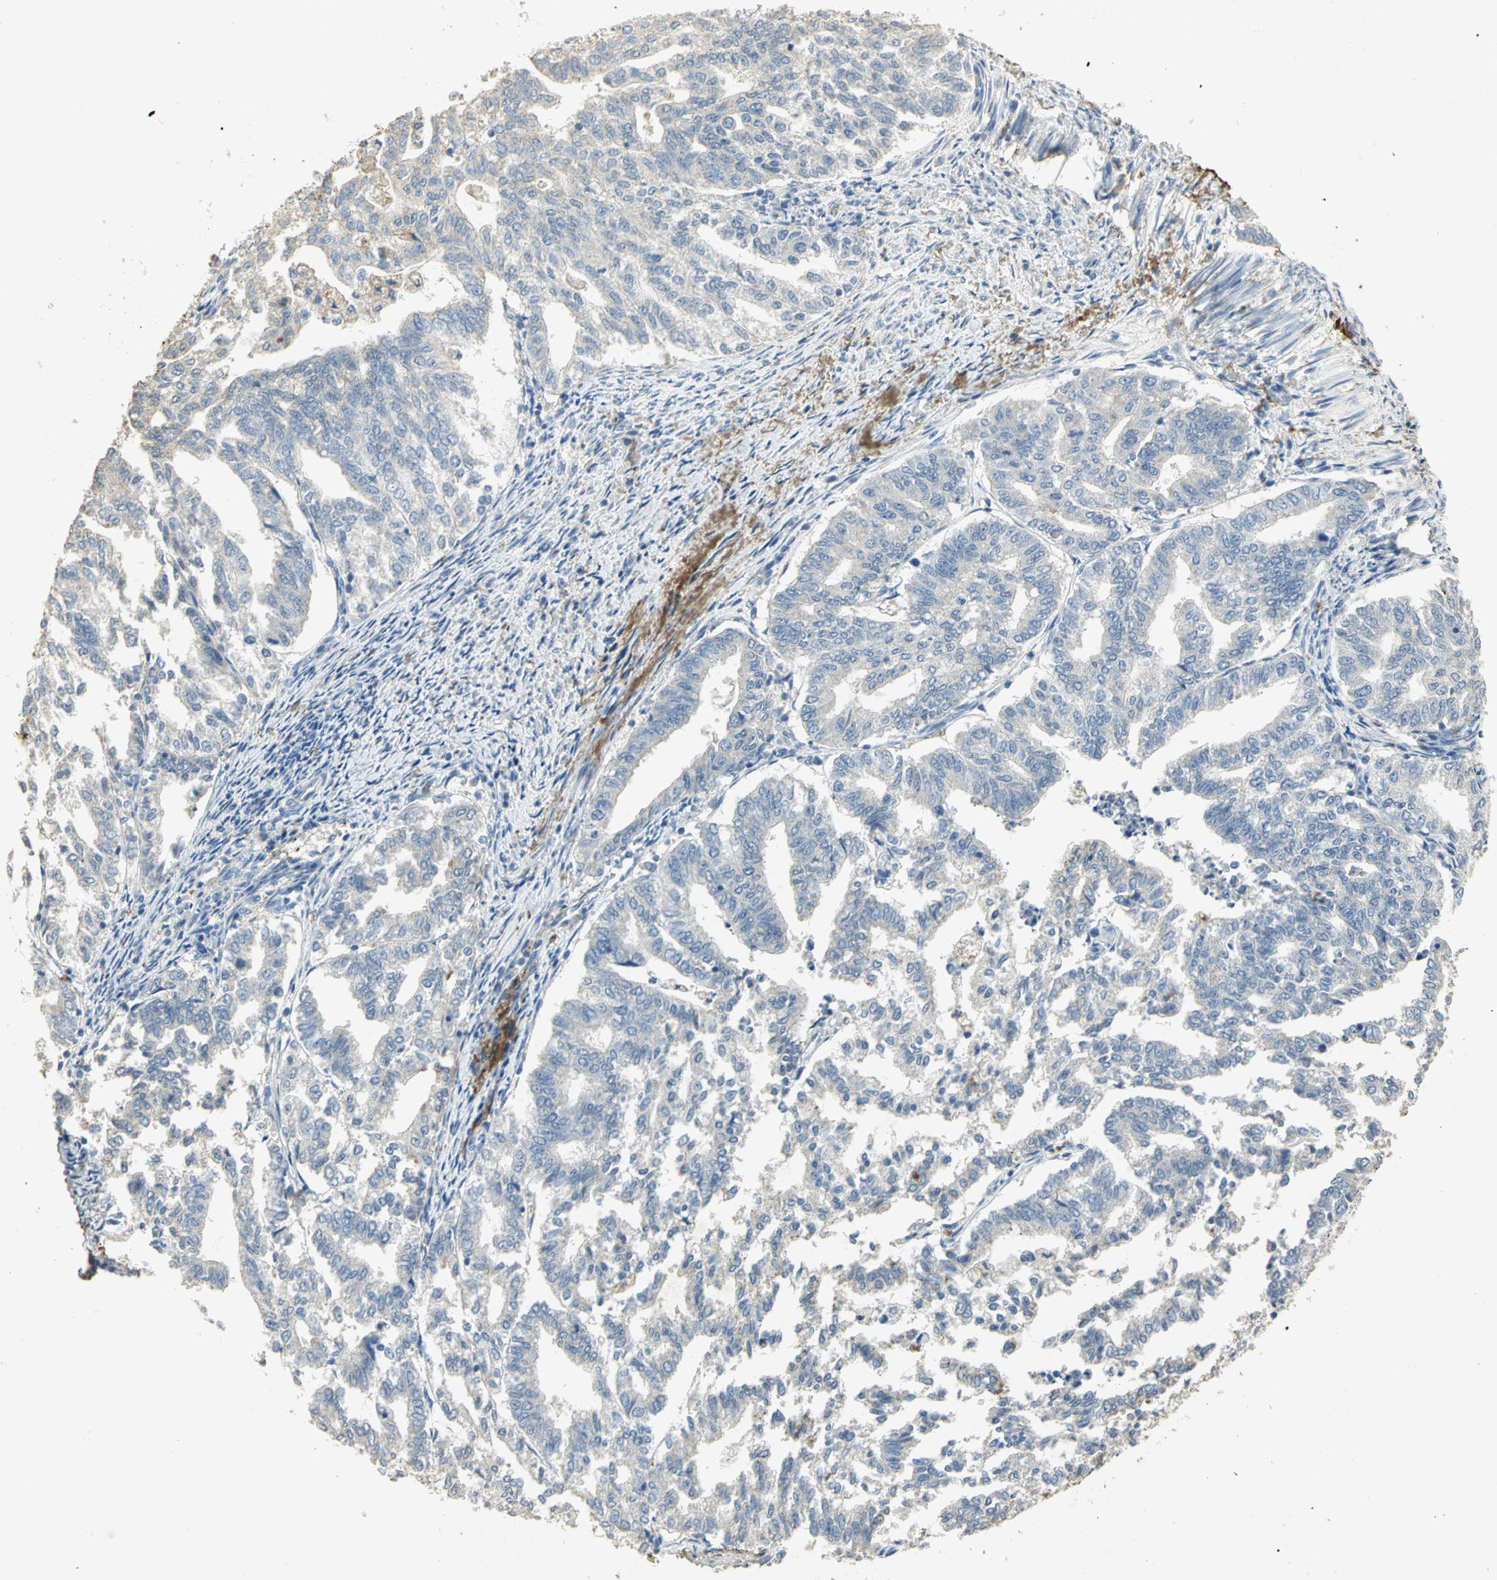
{"staining": {"intensity": "negative", "quantity": "none", "location": "none"}, "tissue": "endometrial cancer", "cell_type": "Tumor cells", "image_type": "cancer", "snomed": [{"axis": "morphology", "description": "Adenocarcinoma, NOS"}, {"axis": "topography", "description": "Endometrium"}], "caption": "This is an IHC image of adenocarcinoma (endometrial). There is no staining in tumor cells.", "gene": "ASB9", "patient": {"sex": "female", "age": 79}}